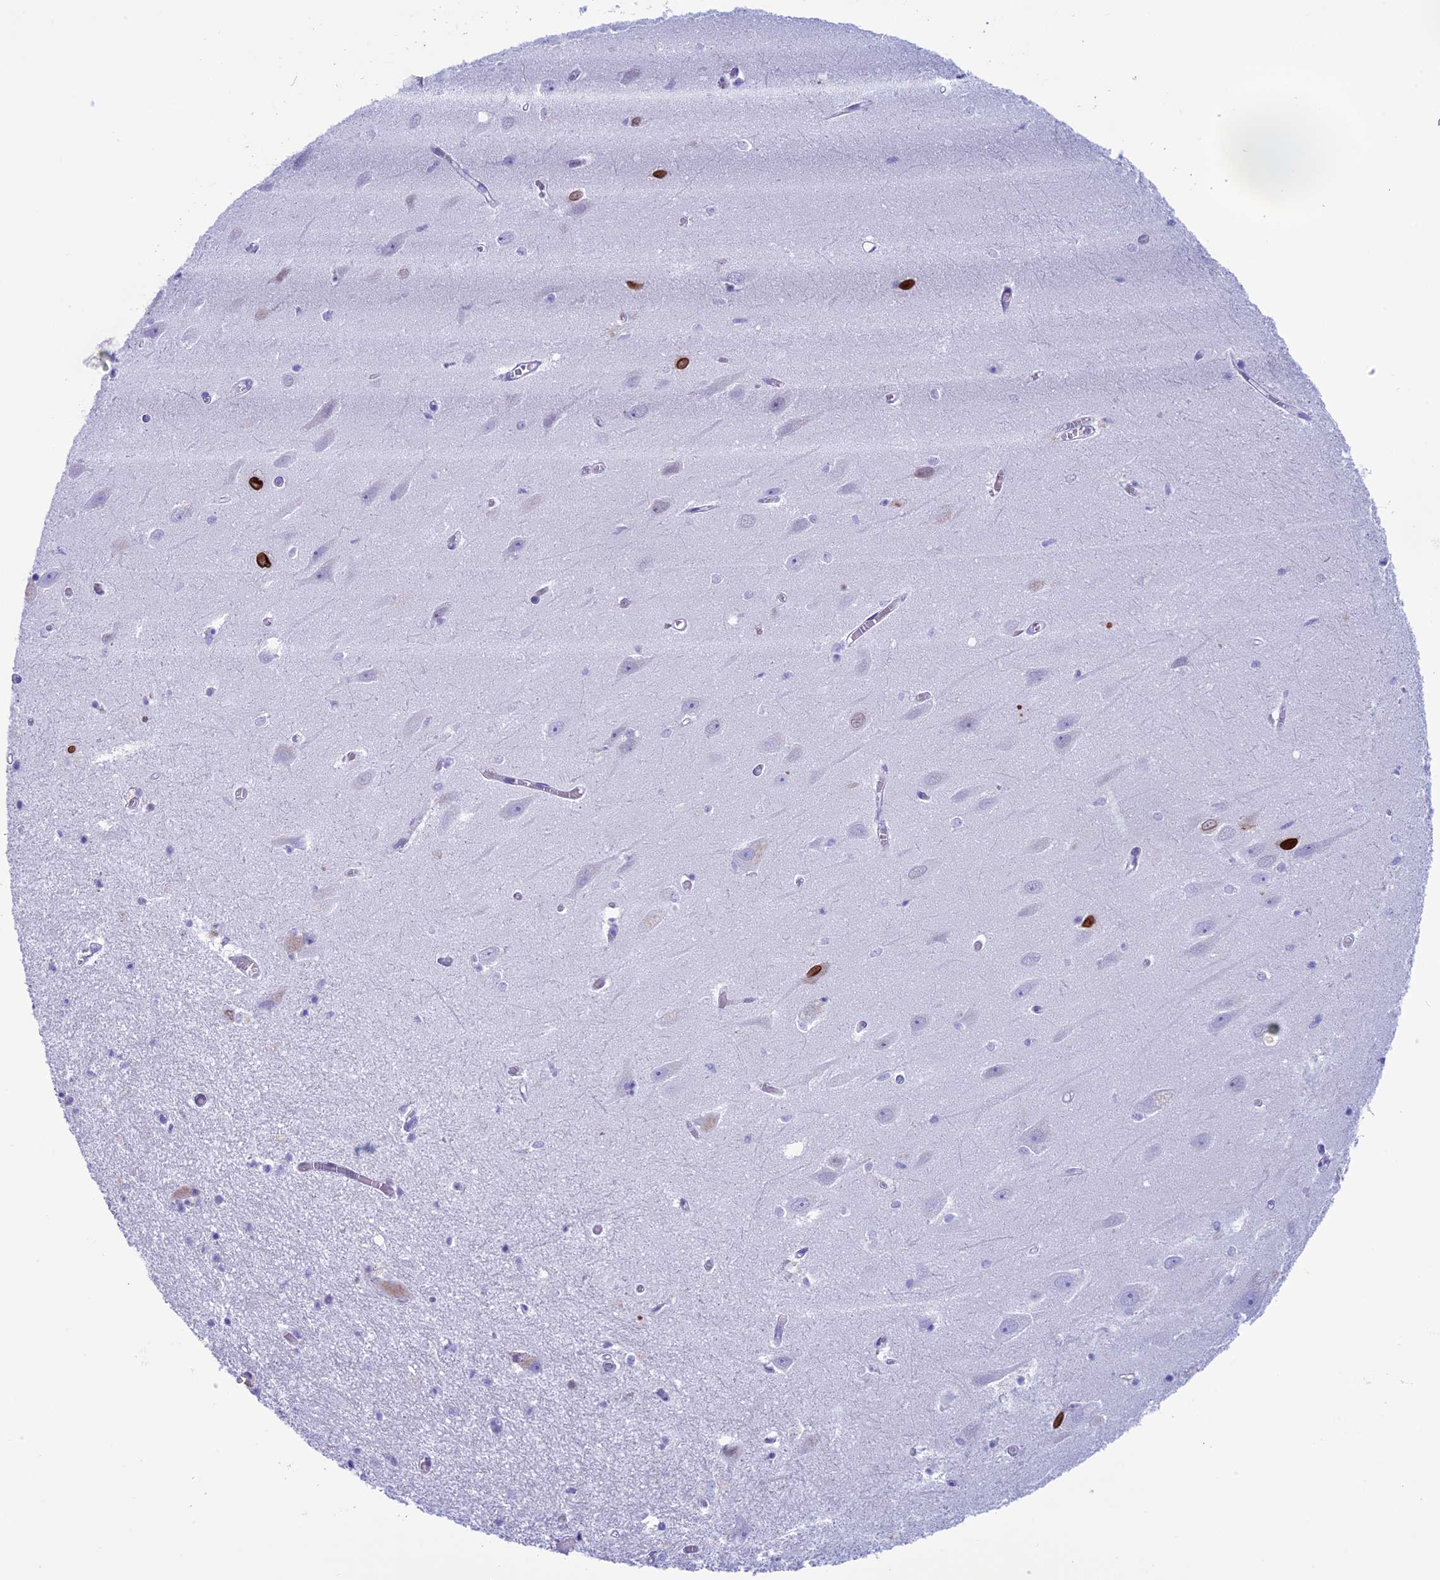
{"staining": {"intensity": "moderate", "quantity": "<25%", "location": "nuclear"}, "tissue": "hippocampus", "cell_type": "Glial cells", "image_type": "normal", "snomed": [{"axis": "morphology", "description": "Normal tissue, NOS"}, {"axis": "topography", "description": "Hippocampus"}], "caption": "Immunohistochemistry (IHC) staining of unremarkable hippocampus, which demonstrates low levels of moderate nuclear expression in about <25% of glial cells indicating moderate nuclear protein expression. The staining was performed using DAB (brown) for protein detection and nuclei were counterstained in hematoxylin (blue).", "gene": "FAM169A", "patient": {"sex": "female", "age": 64}}